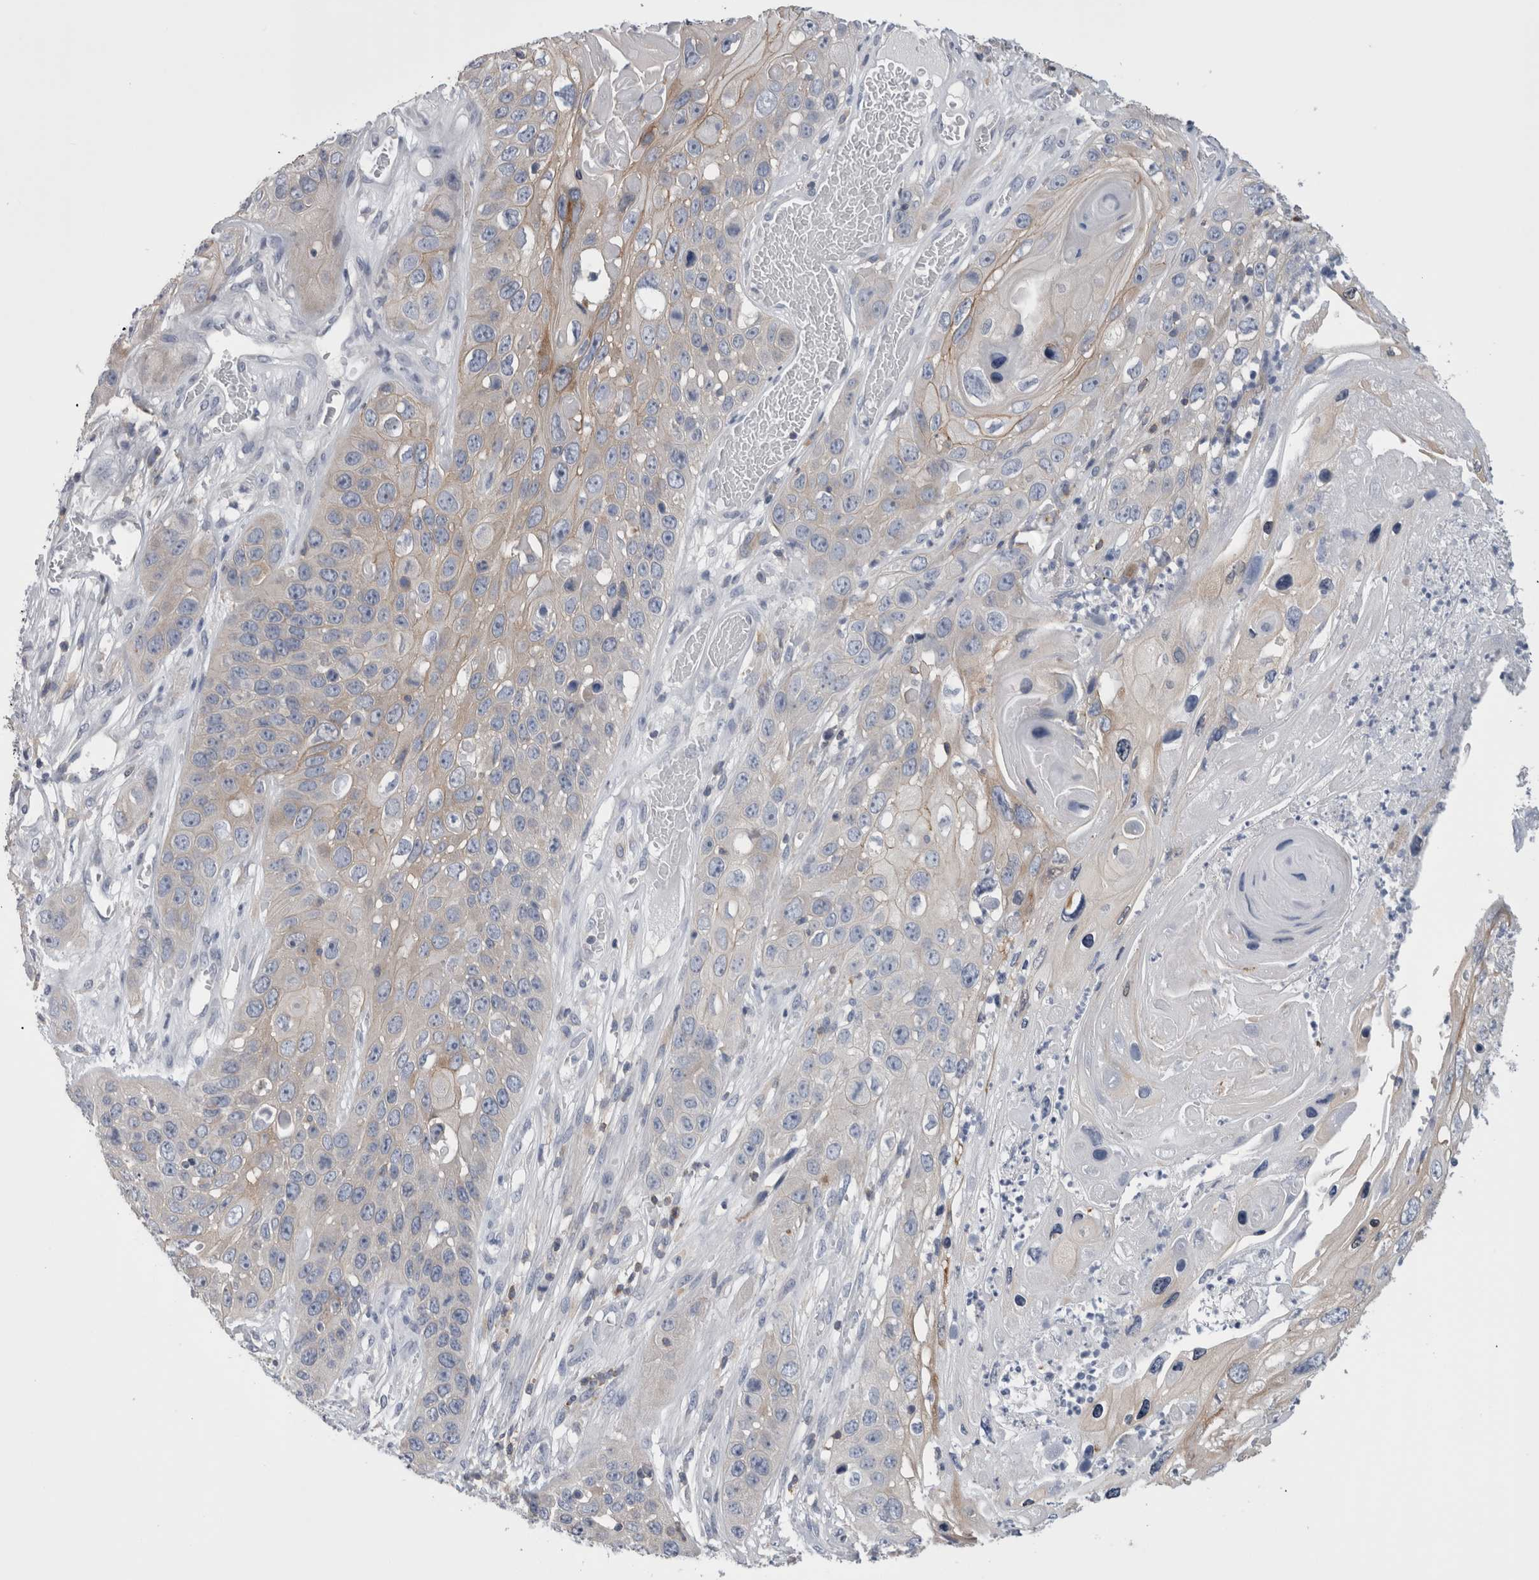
{"staining": {"intensity": "weak", "quantity": "<25%", "location": "cytoplasmic/membranous"}, "tissue": "skin cancer", "cell_type": "Tumor cells", "image_type": "cancer", "snomed": [{"axis": "morphology", "description": "Squamous cell carcinoma, NOS"}, {"axis": "topography", "description": "Skin"}], "caption": "Tumor cells show no significant expression in skin cancer (squamous cell carcinoma).", "gene": "DCTN6", "patient": {"sex": "male", "age": 55}}